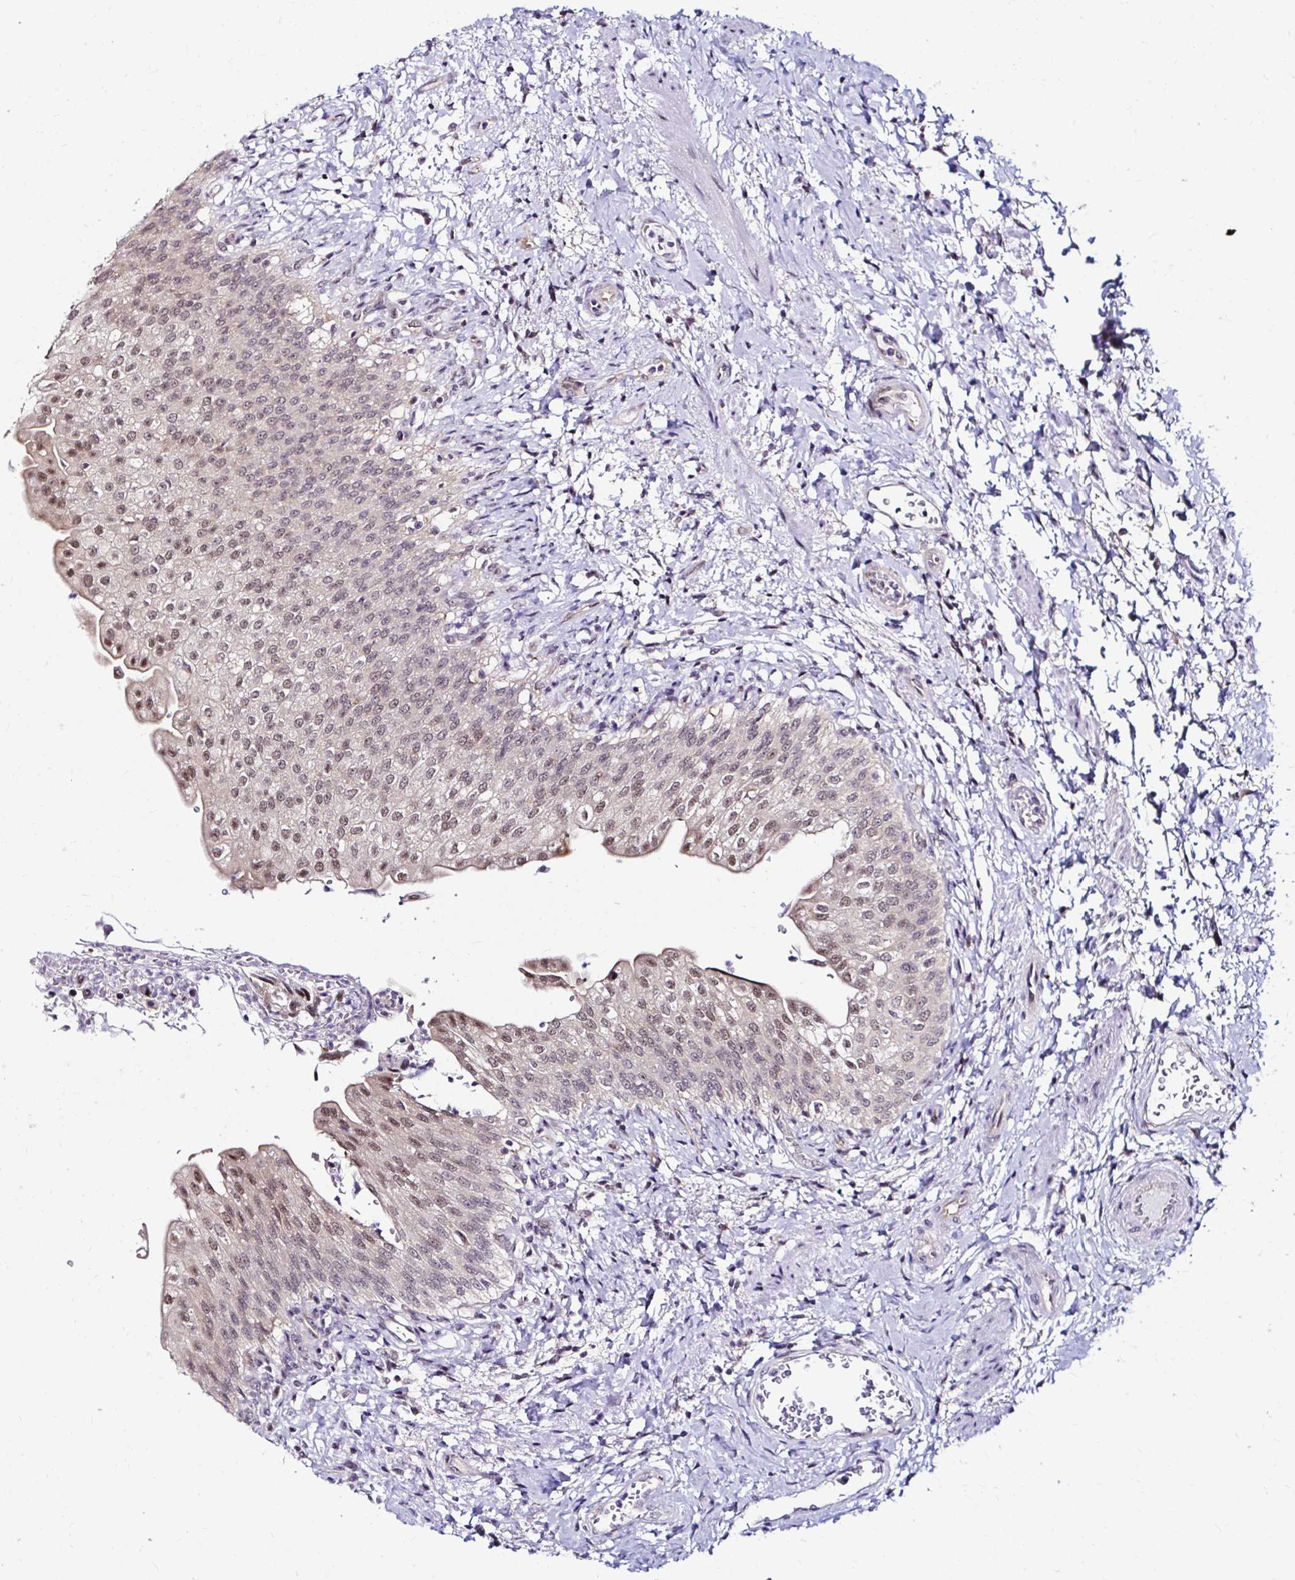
{"staining": {"intensity": "moderate", "quantity": "25%-75%", "location": "nuclear"}, "tissue": "urinary bladder", "cell_type": "Urothelial cells", "image_type": "normal", "snomed": [{"axis": "morphology", "description": "Normal tissue, NOS"}, {"axis": "topography", "description": "Urinary bladder"}, {"axis": "topography", "description": "Peripheral nerve tissue"}], "caption": "Urinary bladder stained with DAB (3,3'-diaminobenzidine) immunohistochemistry (IHC) displays medium levels of moderate nuclear positivity in approximately 25%-75% of urothelial cells. The staining is performed using DAB brown chromogen to label protein expression. The nuclei are counter-stained blue using hematoxylin.", "gene": "PSMD3", "patient": {"sex": "female", "age": 60}}